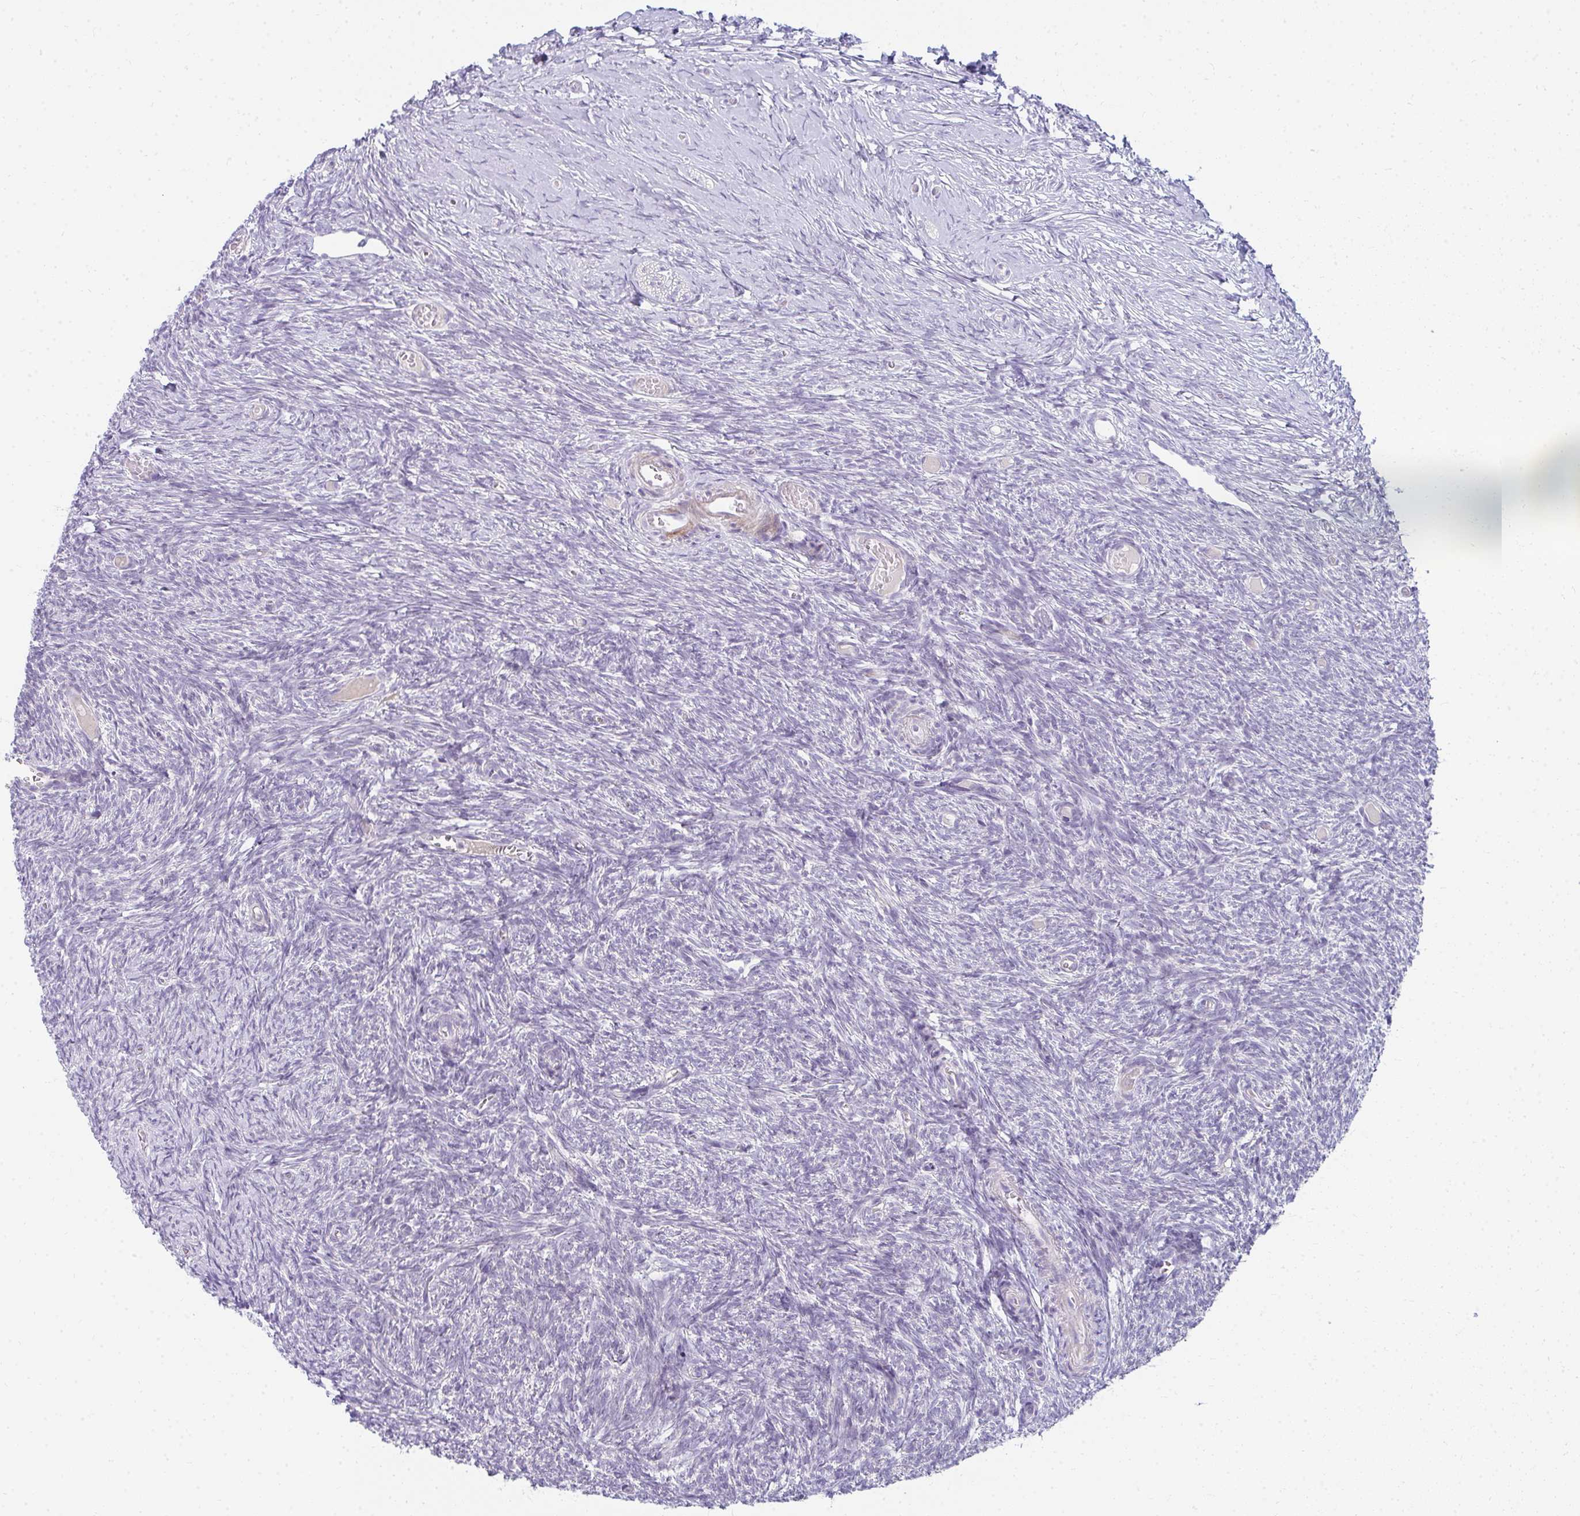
{"staining": {"intensity": "negative", "quantity": "none", "location": "none"}, "tissue": "ovary", "cell_type": "Ovarian stroma cells", "image_type": "normal", "snomed": [{"axis": "morphology", "description": "Normal tissue, NOS"}, {"axis": "topography", "description": "Ovary"}], "caption": "This is an IHC image of unremarkable human ovary. There is no staining in ovarian stroma cells.", "gene": "PPP1R3G", "patient": {"sex": "female", "age": 39}}